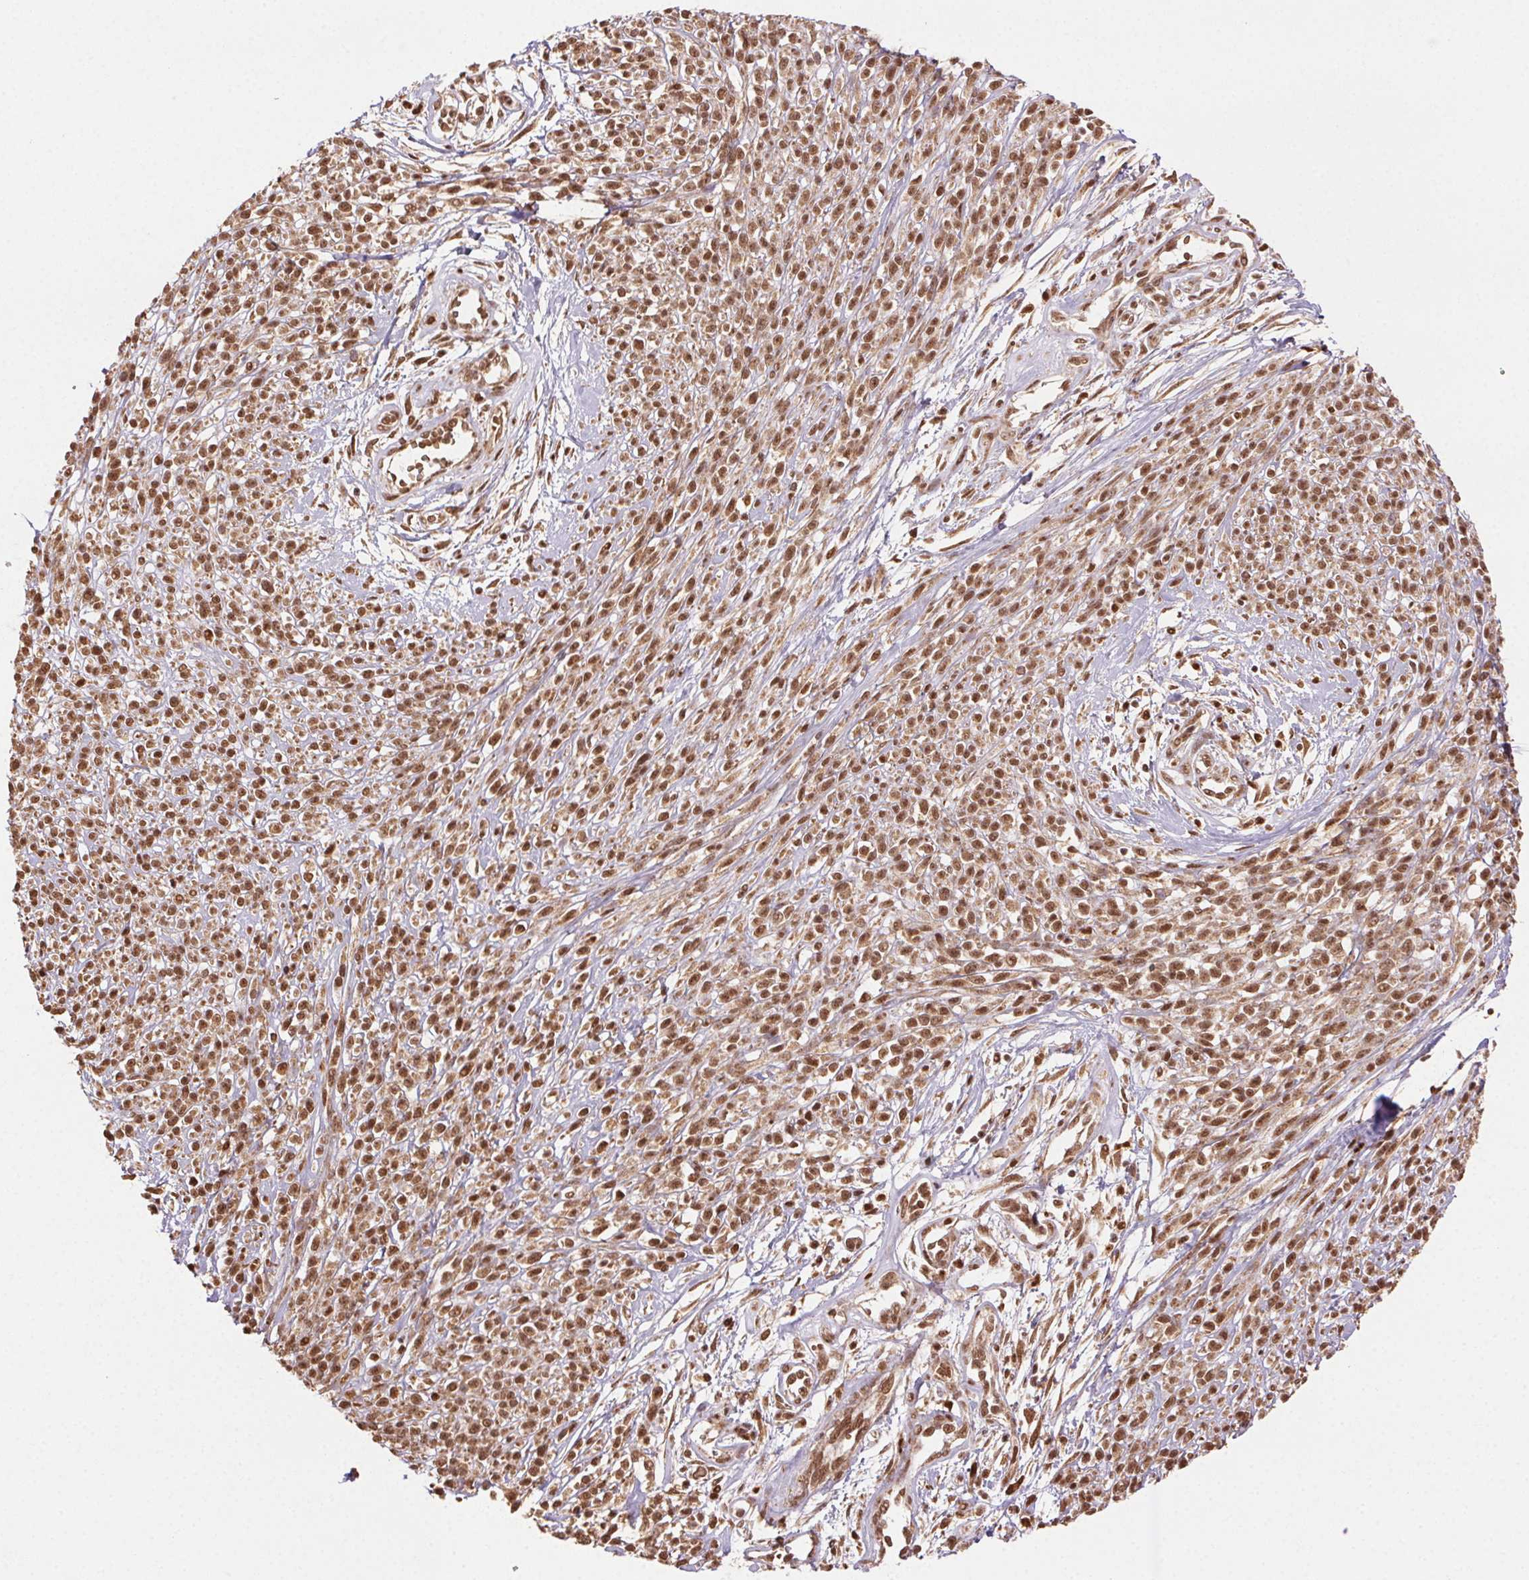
{"staining": {"intensity": "moderate", "quantity": ">75%", "location": "nuclear"}, "tissue": "melanoma", "cell_type": "Tumor cells", "image_type": "cancer", "snomed": [{"axis": "morphology", "description": "Malignant melanoma, NOS"}, {"axis": "topography", "description": "Skin"}, {"axis": "topography", "description": "Skin of trunk"}], "caption": "Human malignant melanoma stained for a protein (brown) shows moderate nuclear positive positivity in approximately >75% of tumor cells.", "gene": "TREML4", "patient": {"sex": "male", "age": 74}}